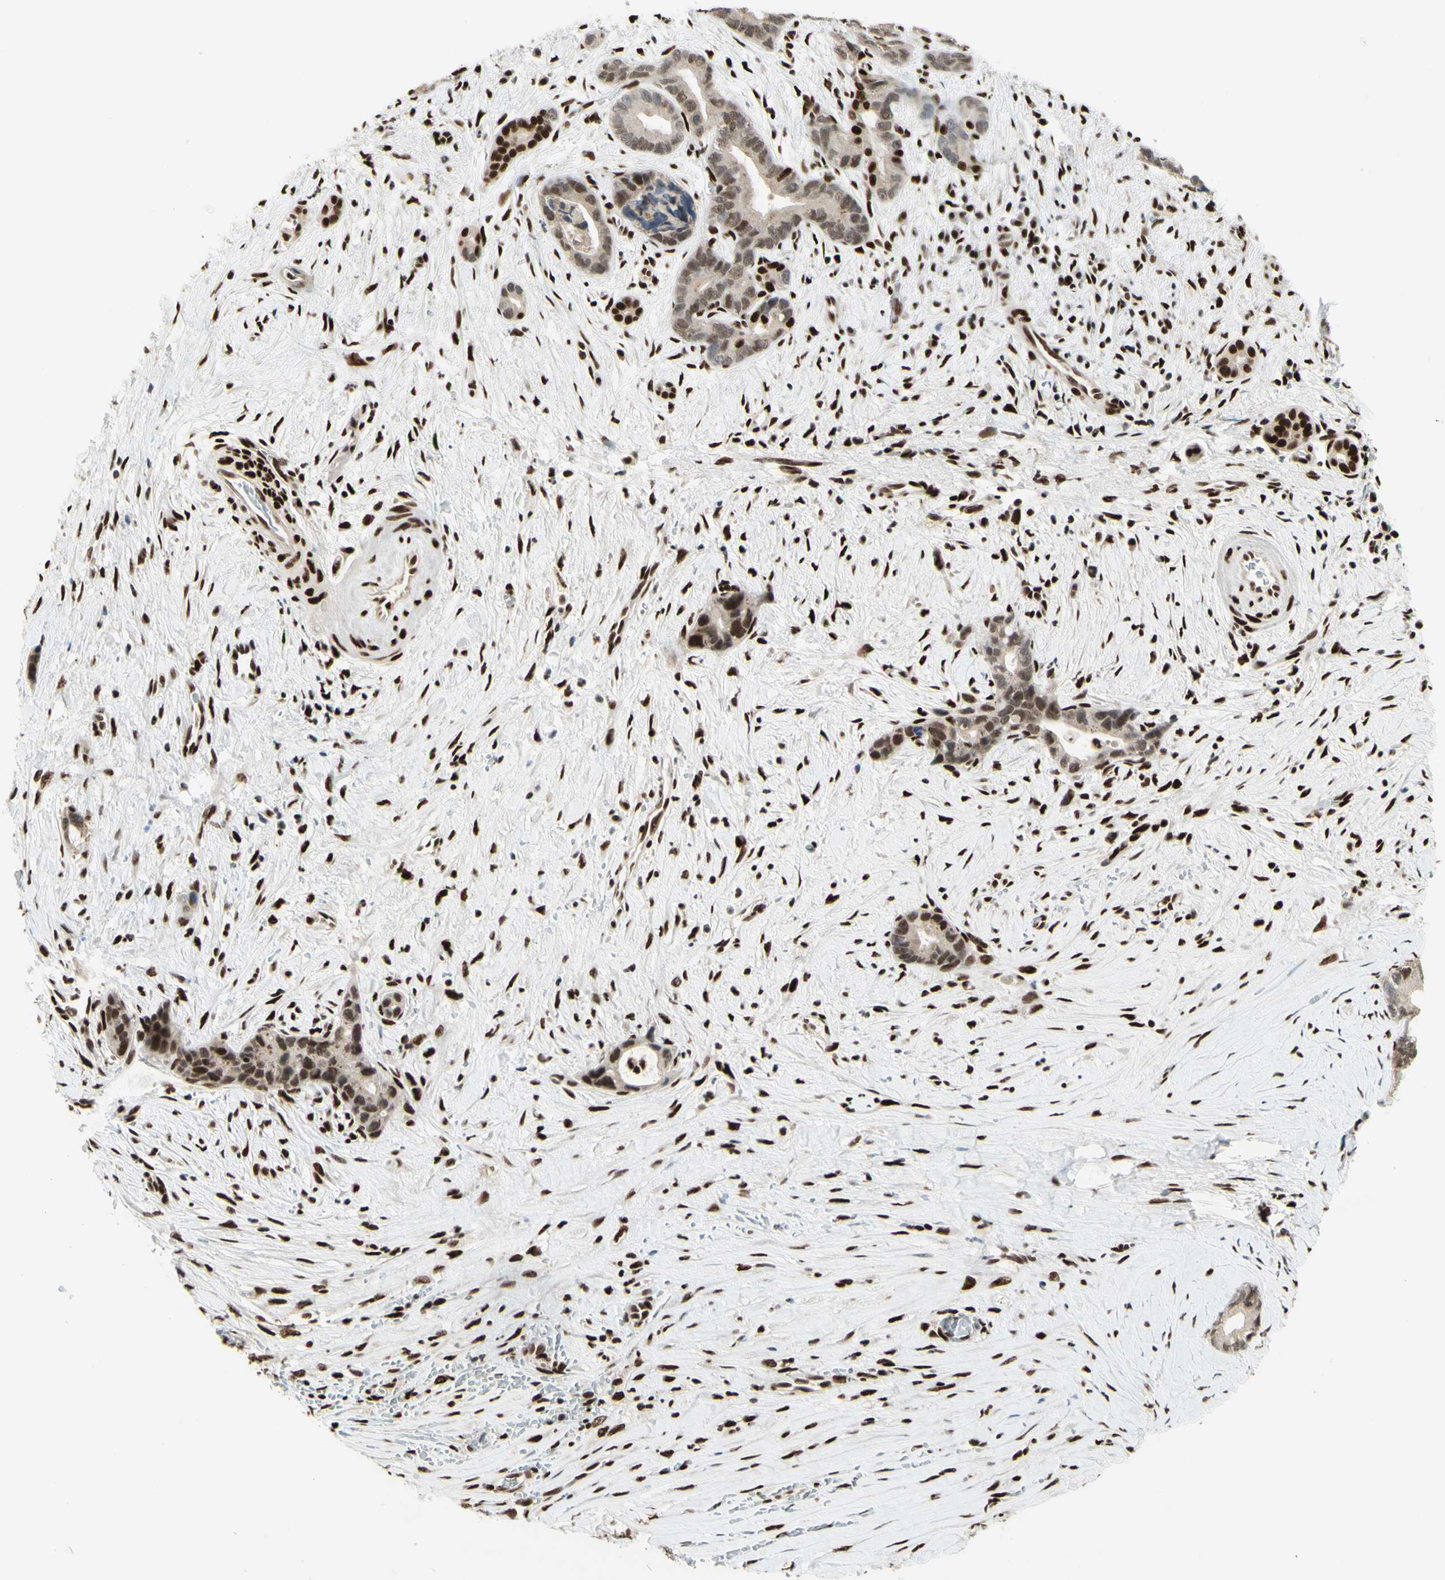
{"staining": {"intensity": "moderate", "quantity": ">75%", "location": "nuclear"}, "tissue": "liver cancer", "cell_type": "Tumor cells", "image_type": "cancer", "snomed": [{"axis": "morphology", "description": "Cholangiocarcinoma"}, {"axis": "topography", "description": "Liver"}], "caption": "This image shows immunohistochemistry (IHC) staining of human cholangiocarcinoma (liver), with medium moderate nuclear expression in approximately >75% of tumor cells.", "gene": "NR3C1", "patient": {"sex": "female", "age": 55}}